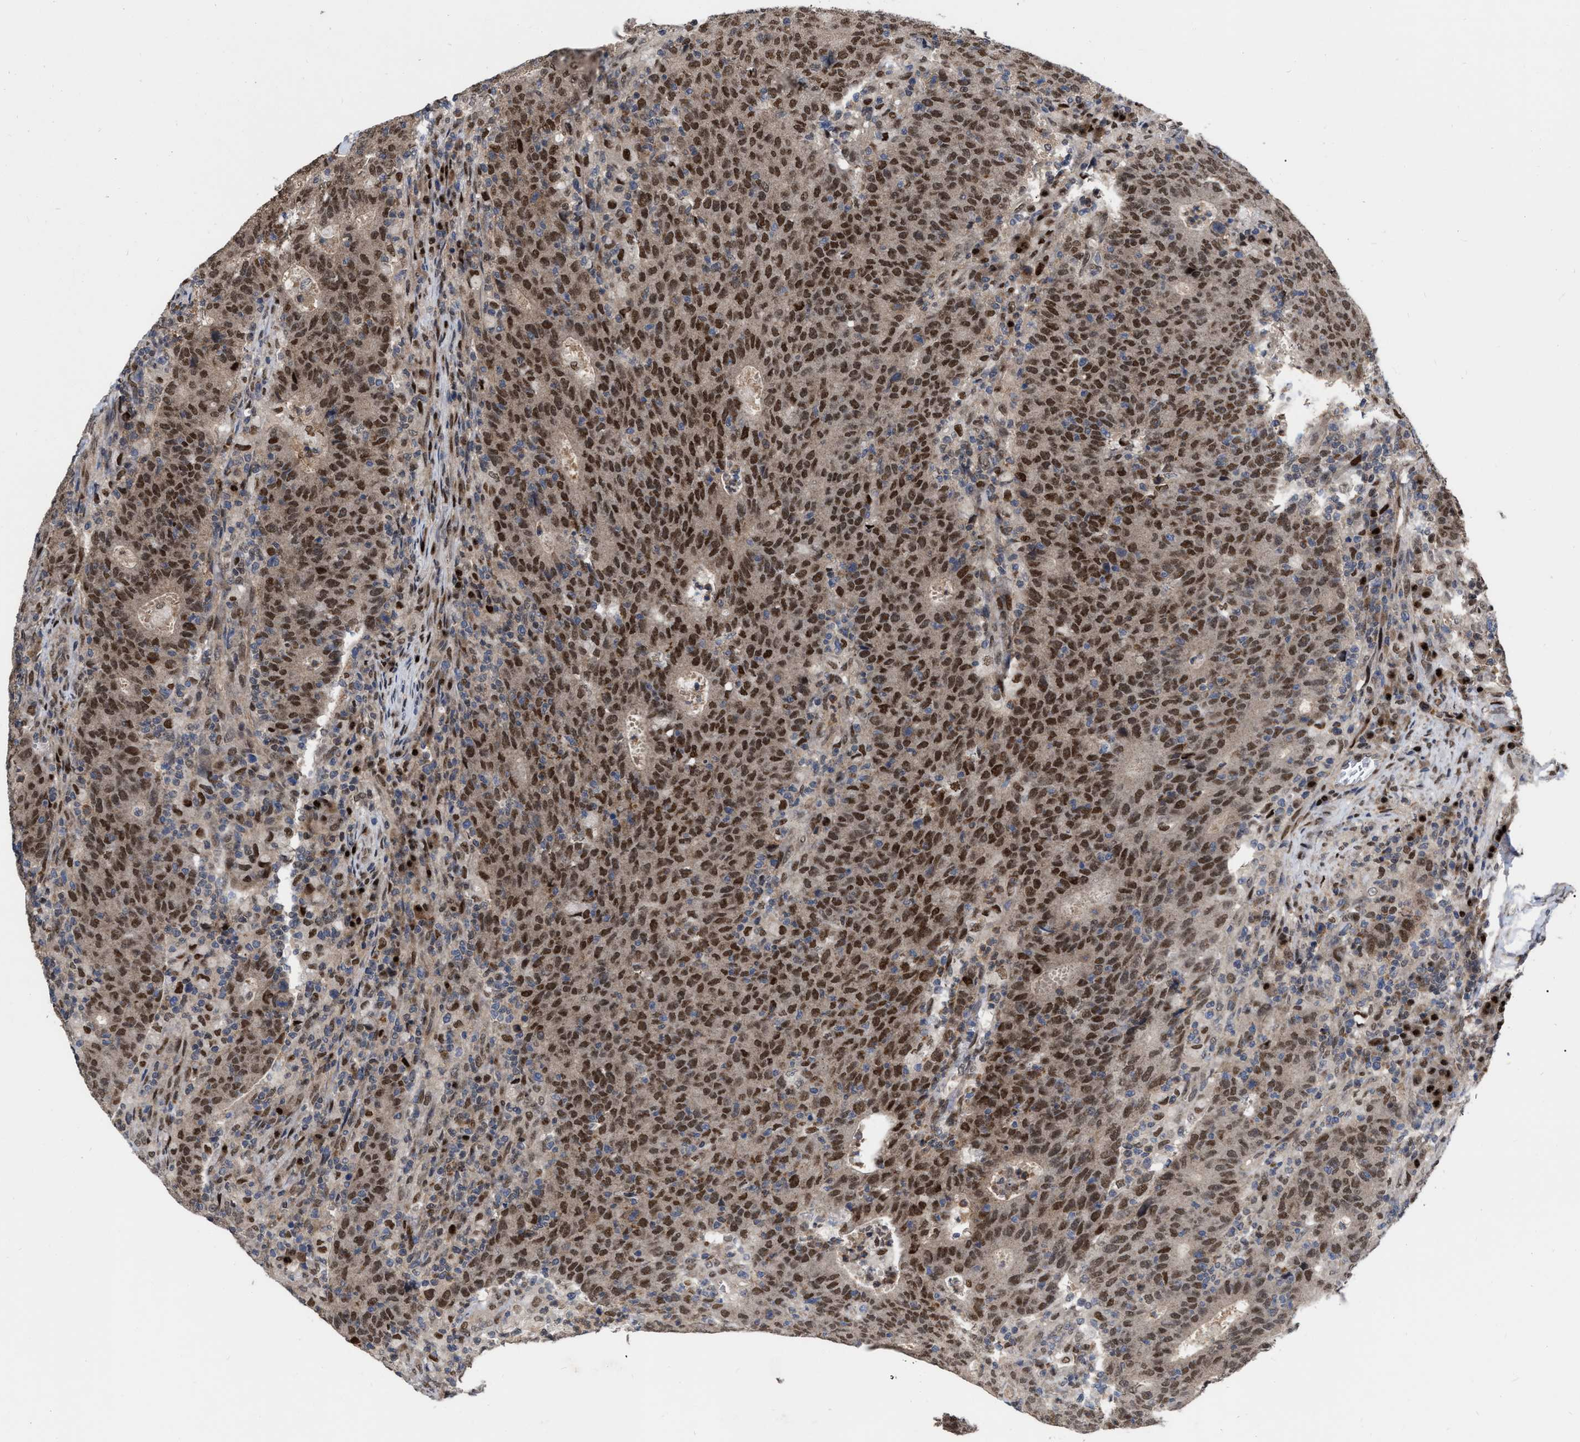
{"staining": {"intensity": "strong", "quantity": ">75%", "location": "cytoplasmic/membranous,nuclear"}, "tissue": "colorectal cancer", "cell_type": "Tumor cells", "image_type": "cancer", "snomed": [{"axis": "morphology", "description": "Adenocarcinoma, NOS"}, {"axis": "topography", "description": "Colon"}], "caption": "Immunohistochemical staining of human colorectal cancer reveals high levels of strong cytoplasmic/membranous and nuclear expression in approximately >75% of tumor cells.", "gene": "MDM4", "patient": {"sex": "female", "age": 75}}